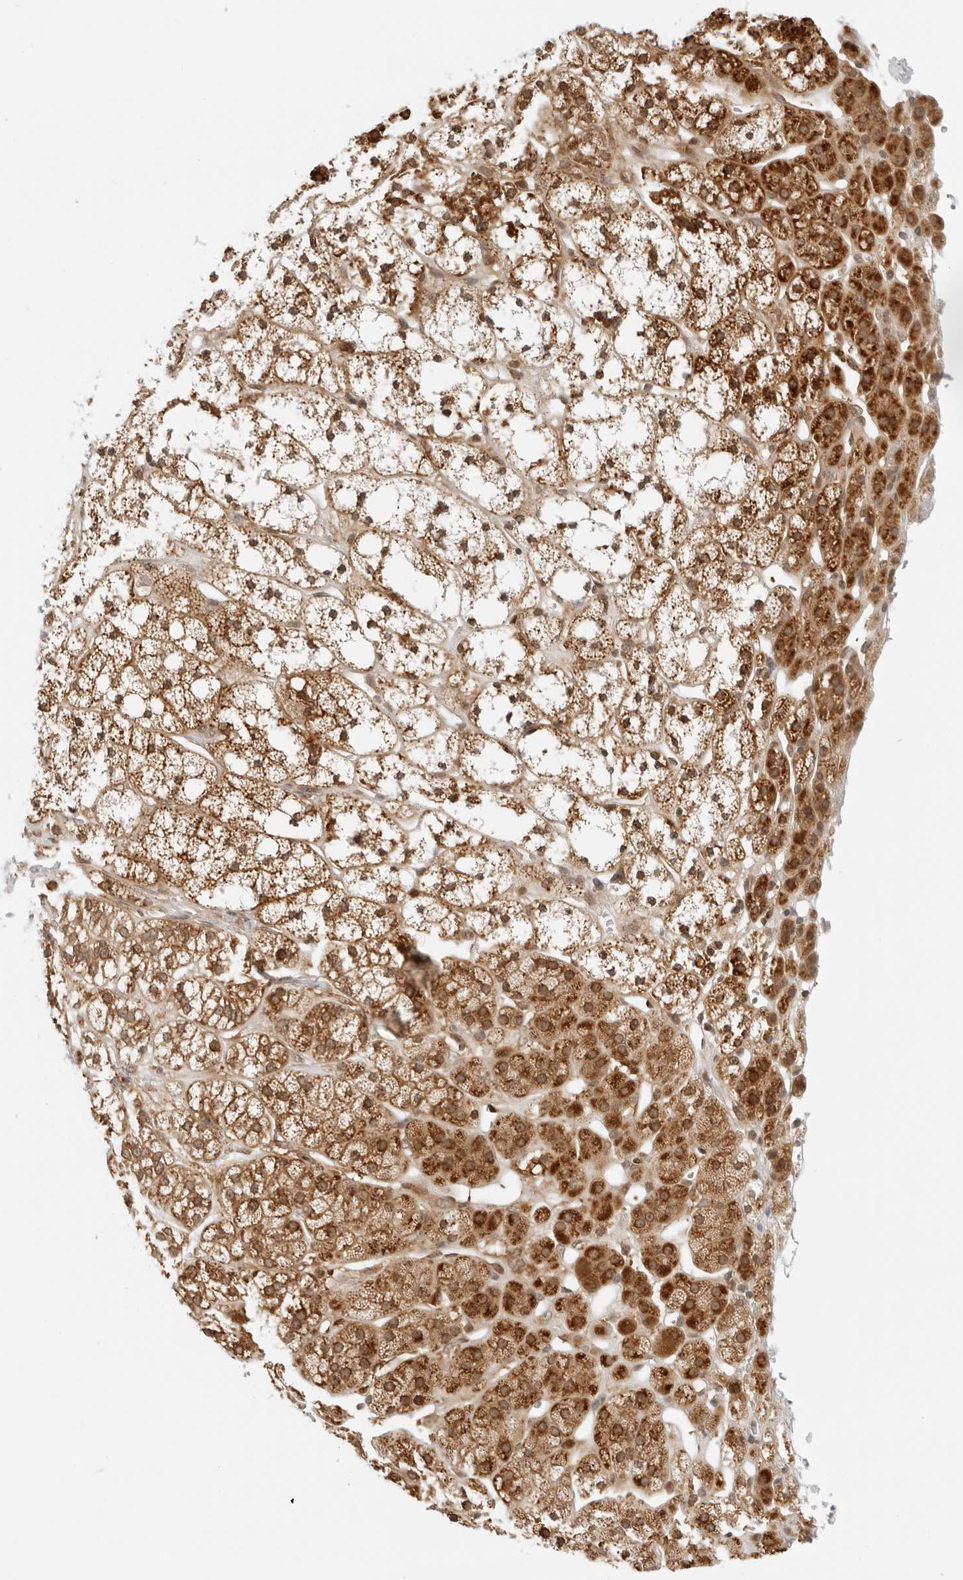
{"staining": {"intensity": "strong", "quantity": ">75%", "location": "cytoplasmic/membranous"}, "tissue": "adrenal gland", "cell_type": "Glandular cells", "image_type": "normal", "snomed": [{"axis": "morphology", "description": "Normal tissue, NOS"}, {"axis": "topography", "description": "Adrenal gland"}], "caption": "Protein staining of unremarkable adrenal gland reveals strong cytoplasmic/membranous positivity in about >75% of glandular cells.", "gene": "RC3H1", "patient": {"sex": "male", "age": 56}}